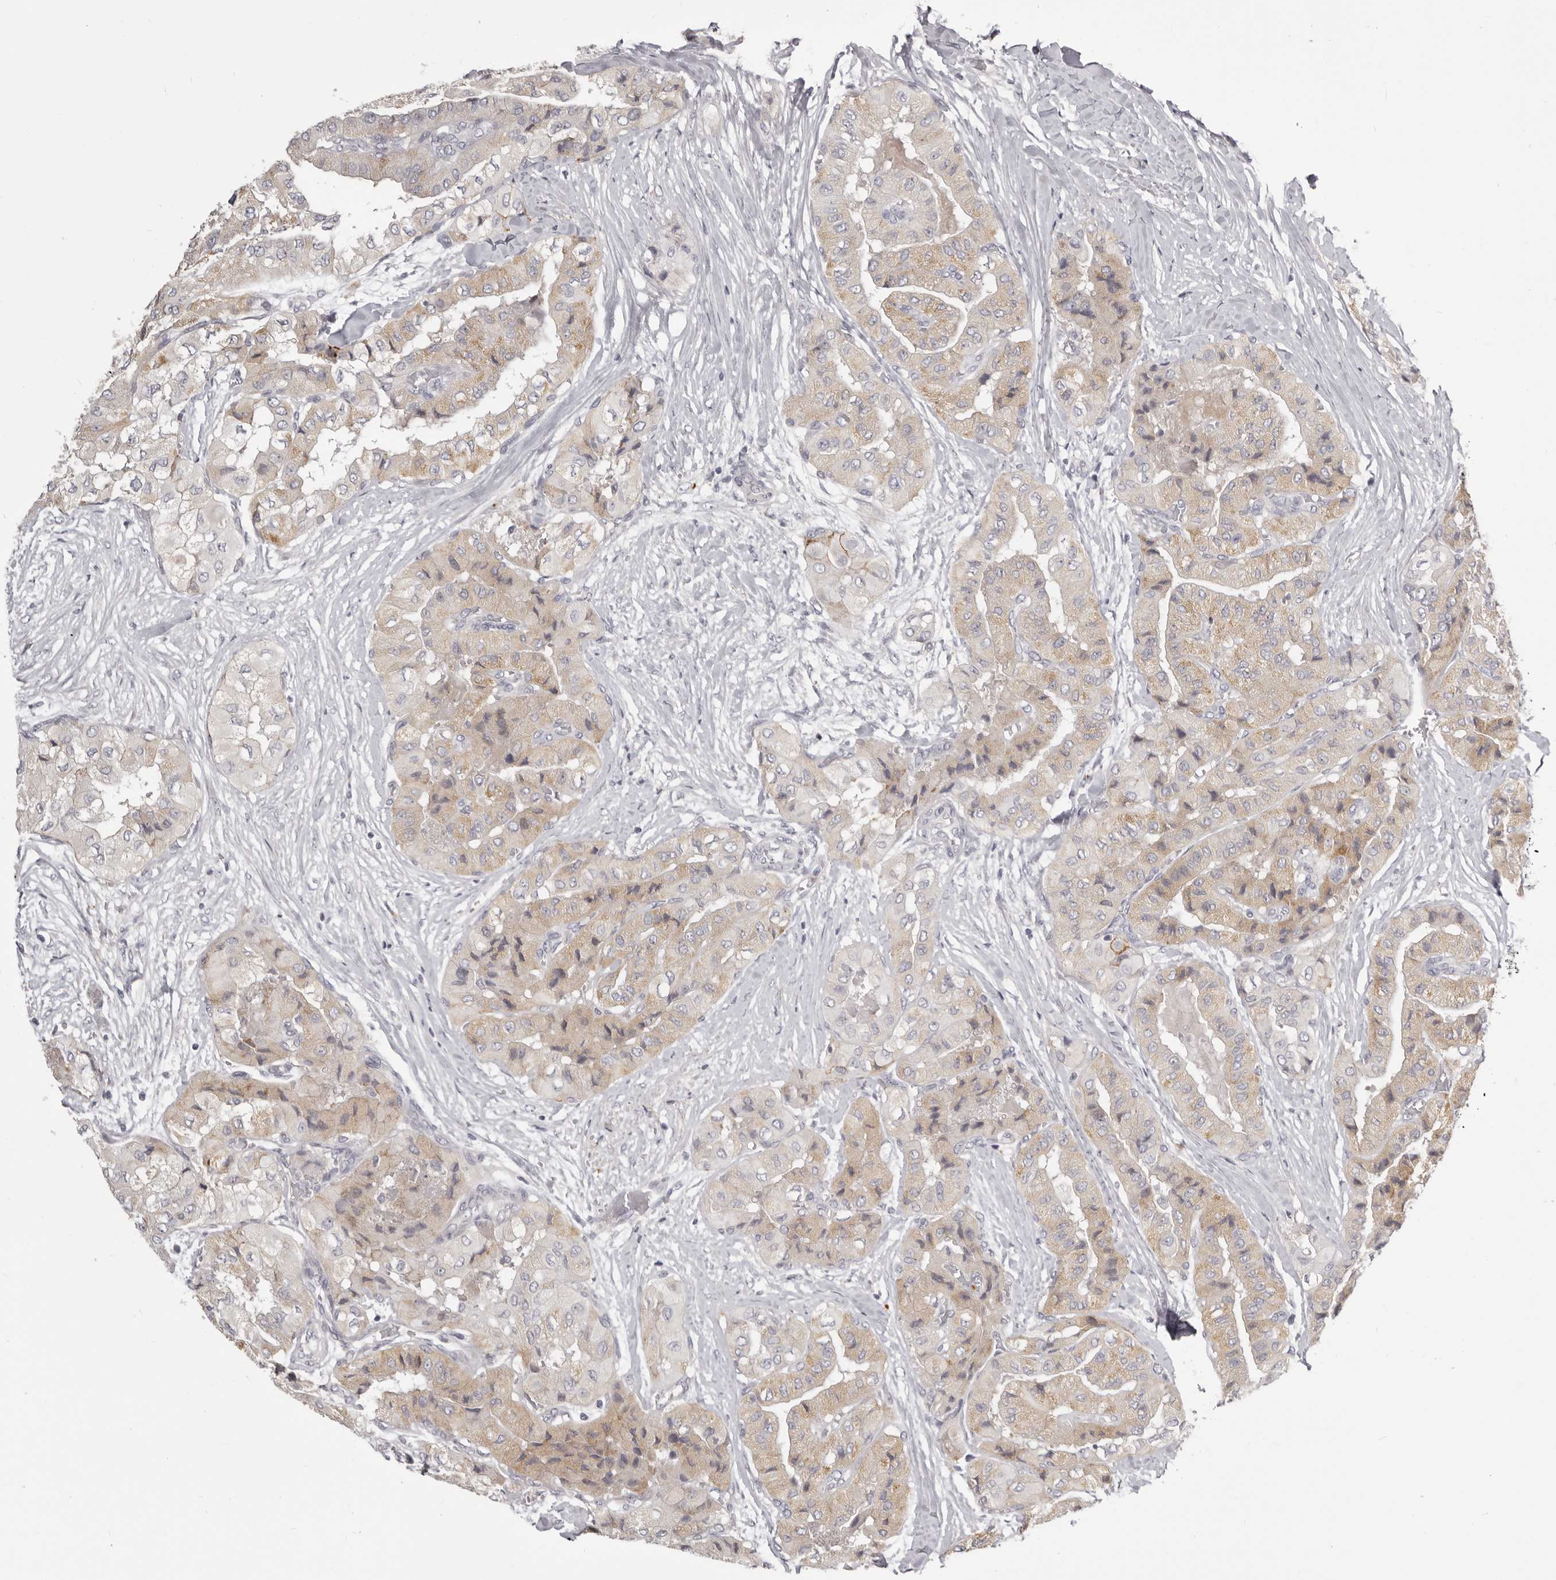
{"staining": {"intensity": "moderate", "quantity": "<25%", "location": "cytoplasmic/membranous"}, "tissue": "thyroid cancer", "cell_type": "Tumor cells", "image_type": "cancer", "snomed": [{"axis": "morphology", "description": "Papillary adenocarcinoma, NOS"}, {"axis": "topography", "description": "Thyroid gland"}], "caption": "Immunohistochemical staining of human thyroid cancer reveals moderate cytoplasmic/membranous protein staining in approximately <25% of tumor cells.", "gene": "OTUD3", "patient": {"sex": "female", "age": 59}}